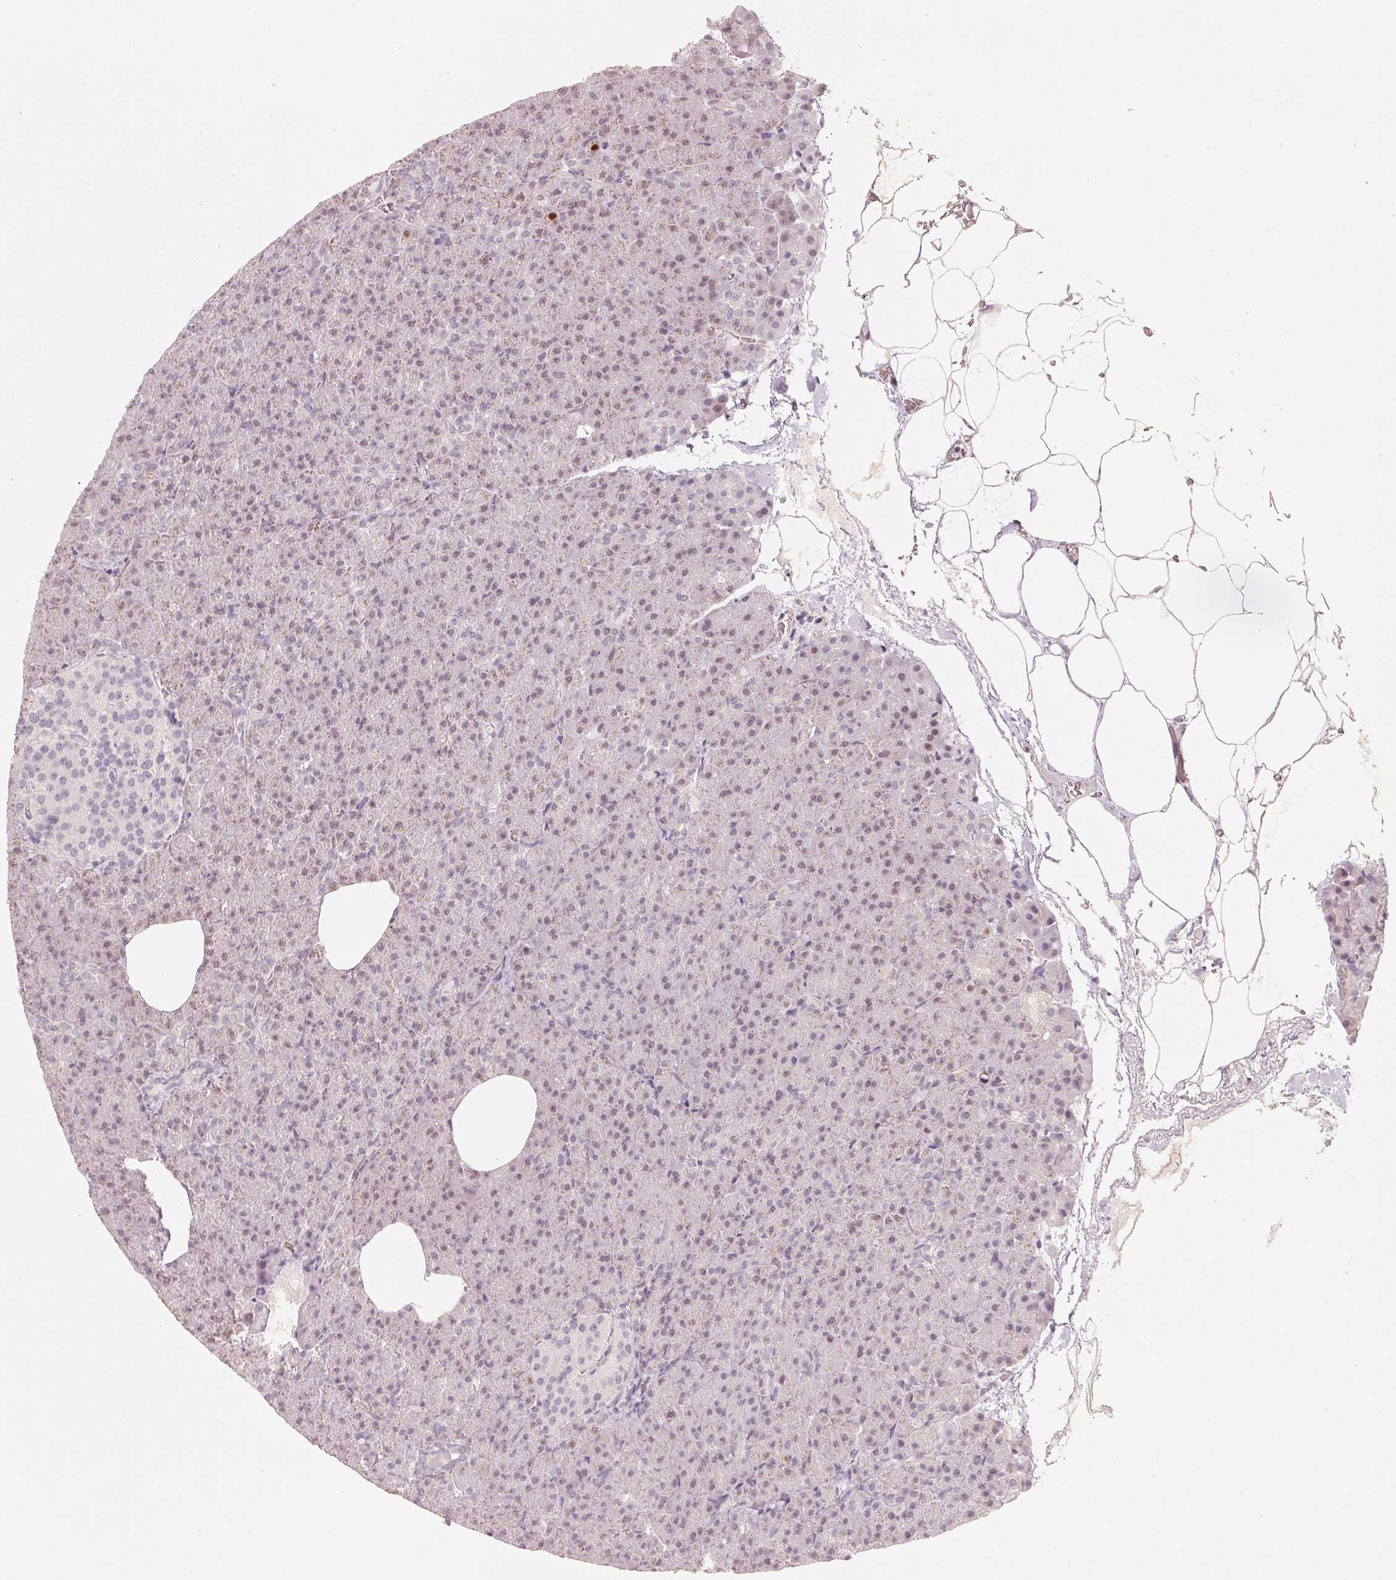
{"staining": {"intensity": "weak", "quantity": "25%-75%", "location": "cytoplasmic/membranous,nuclear"}, "tissue": "pancreas", "cell_type": "Exocrine glandular cells", "image_type": "normal", "snomed": [{"axis": "morphology", "description": "Normal tissue, NOS"}, {"axis": "topography", "description": "Pancreas"}], "caption": "Brown immunohistochemical staining in normal human pancreas demonstrates weak cytoplasmic/membranous,nuclear staining in approximately 25%-75% of exocrine glandular cells. The protein is shown in brown color, while the nuclei are stained blue.", "gene": "TREX2", "patient": {"sex": "female", "age": 74}}